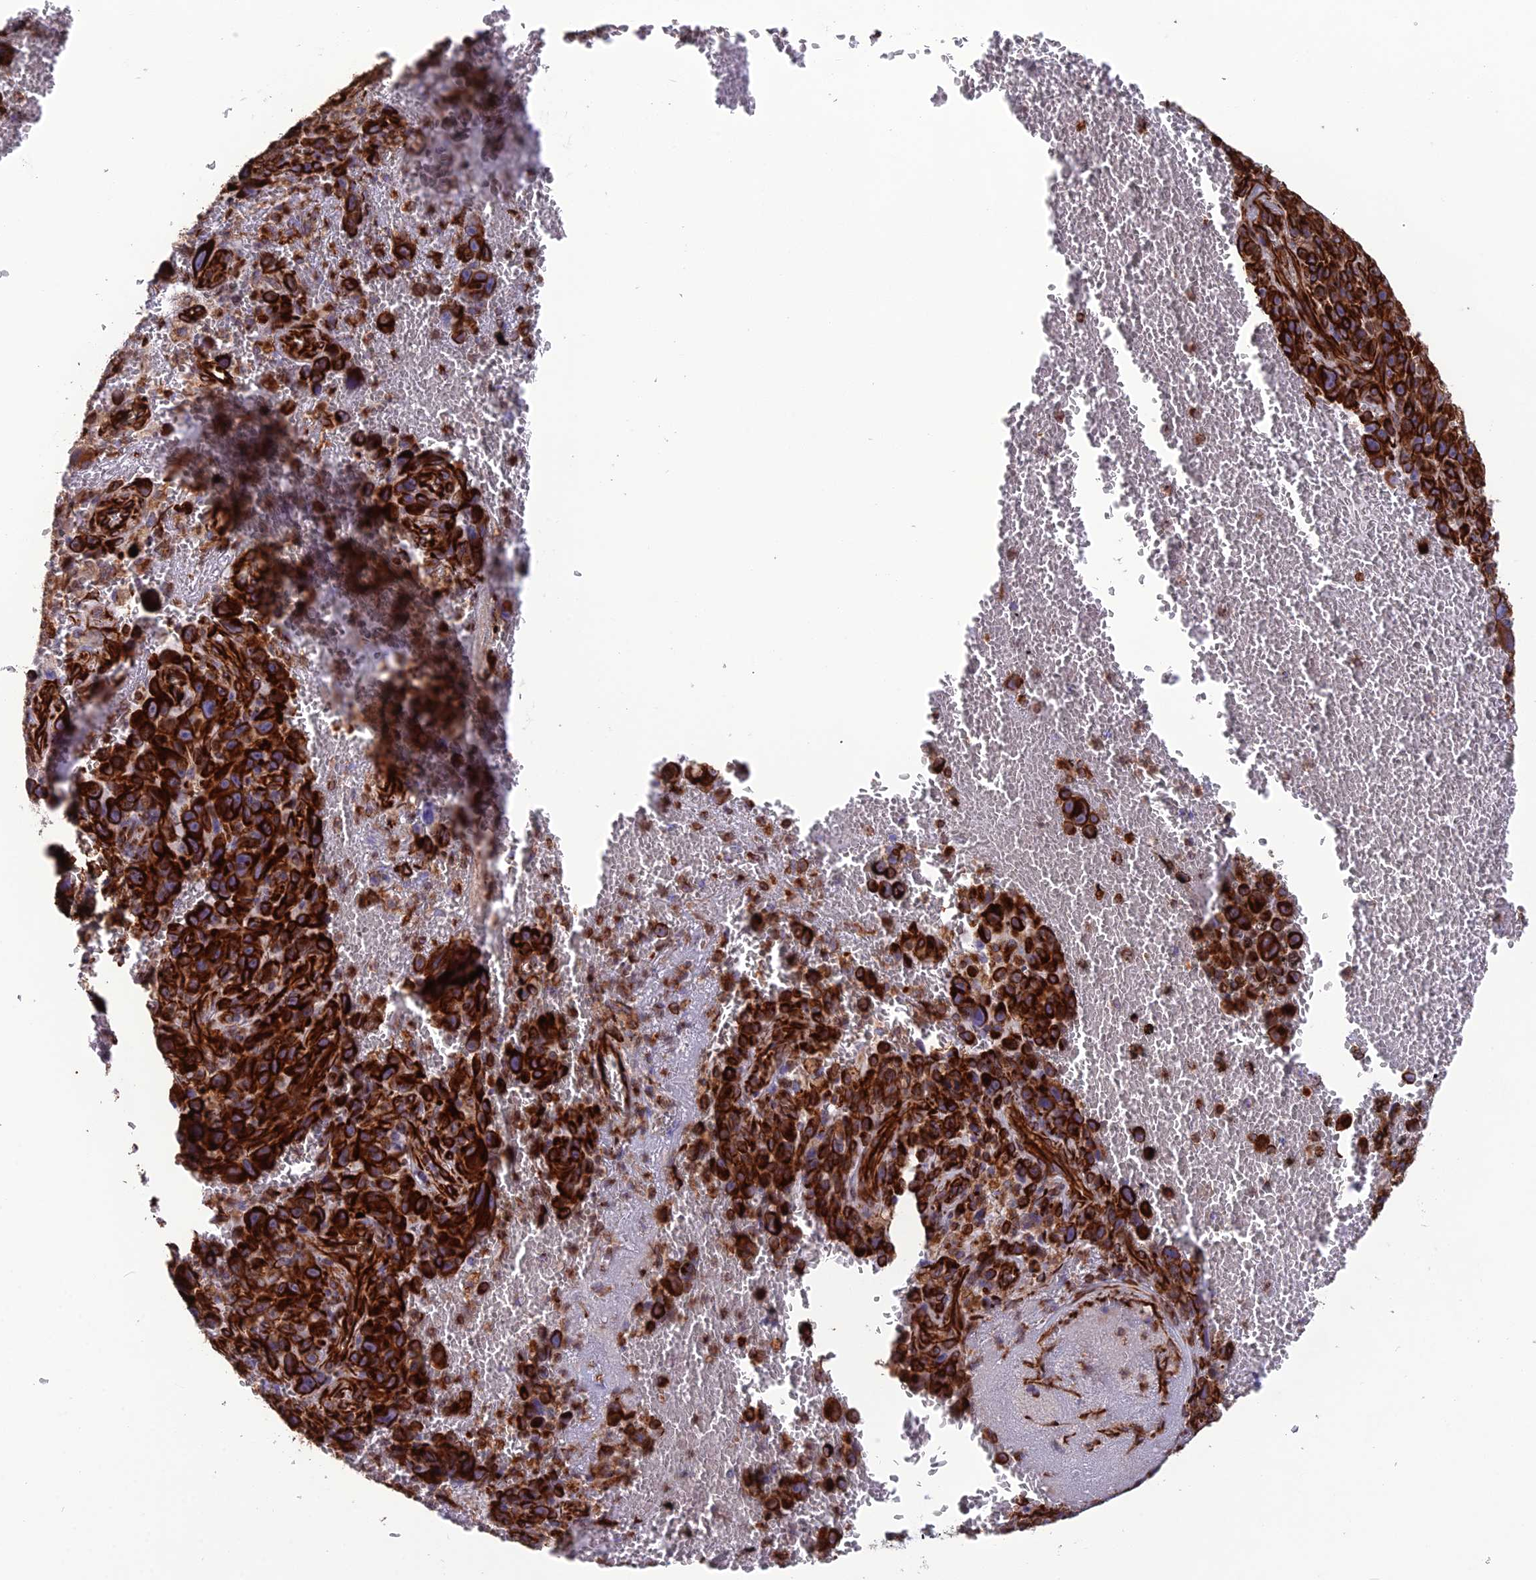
{"staining": {"intensity": "strong", "quantity": ">75%", "location": "cytoplasmic/membranous"}, "tissue": "melanoma", "cell_type": "Tumor cells", "image_type": "cancer", "snomed": [{"axis": "morphology", "description": "Malignant melanoma, NOS"}, {"axis": "topography", "description": "Skin"}], "caption": "IHC micrograph of neoplastic tissue: melanoma stained using immunohistochemistry (IHC) shows high levels of strong protein expression localized specifically in the cytoplasmic/membranous of tumor cells, appearing as a cytoplasmic/membranous brown color.", "gene": "FBXL20", "patient": {"sex": "female", "age": 82}}